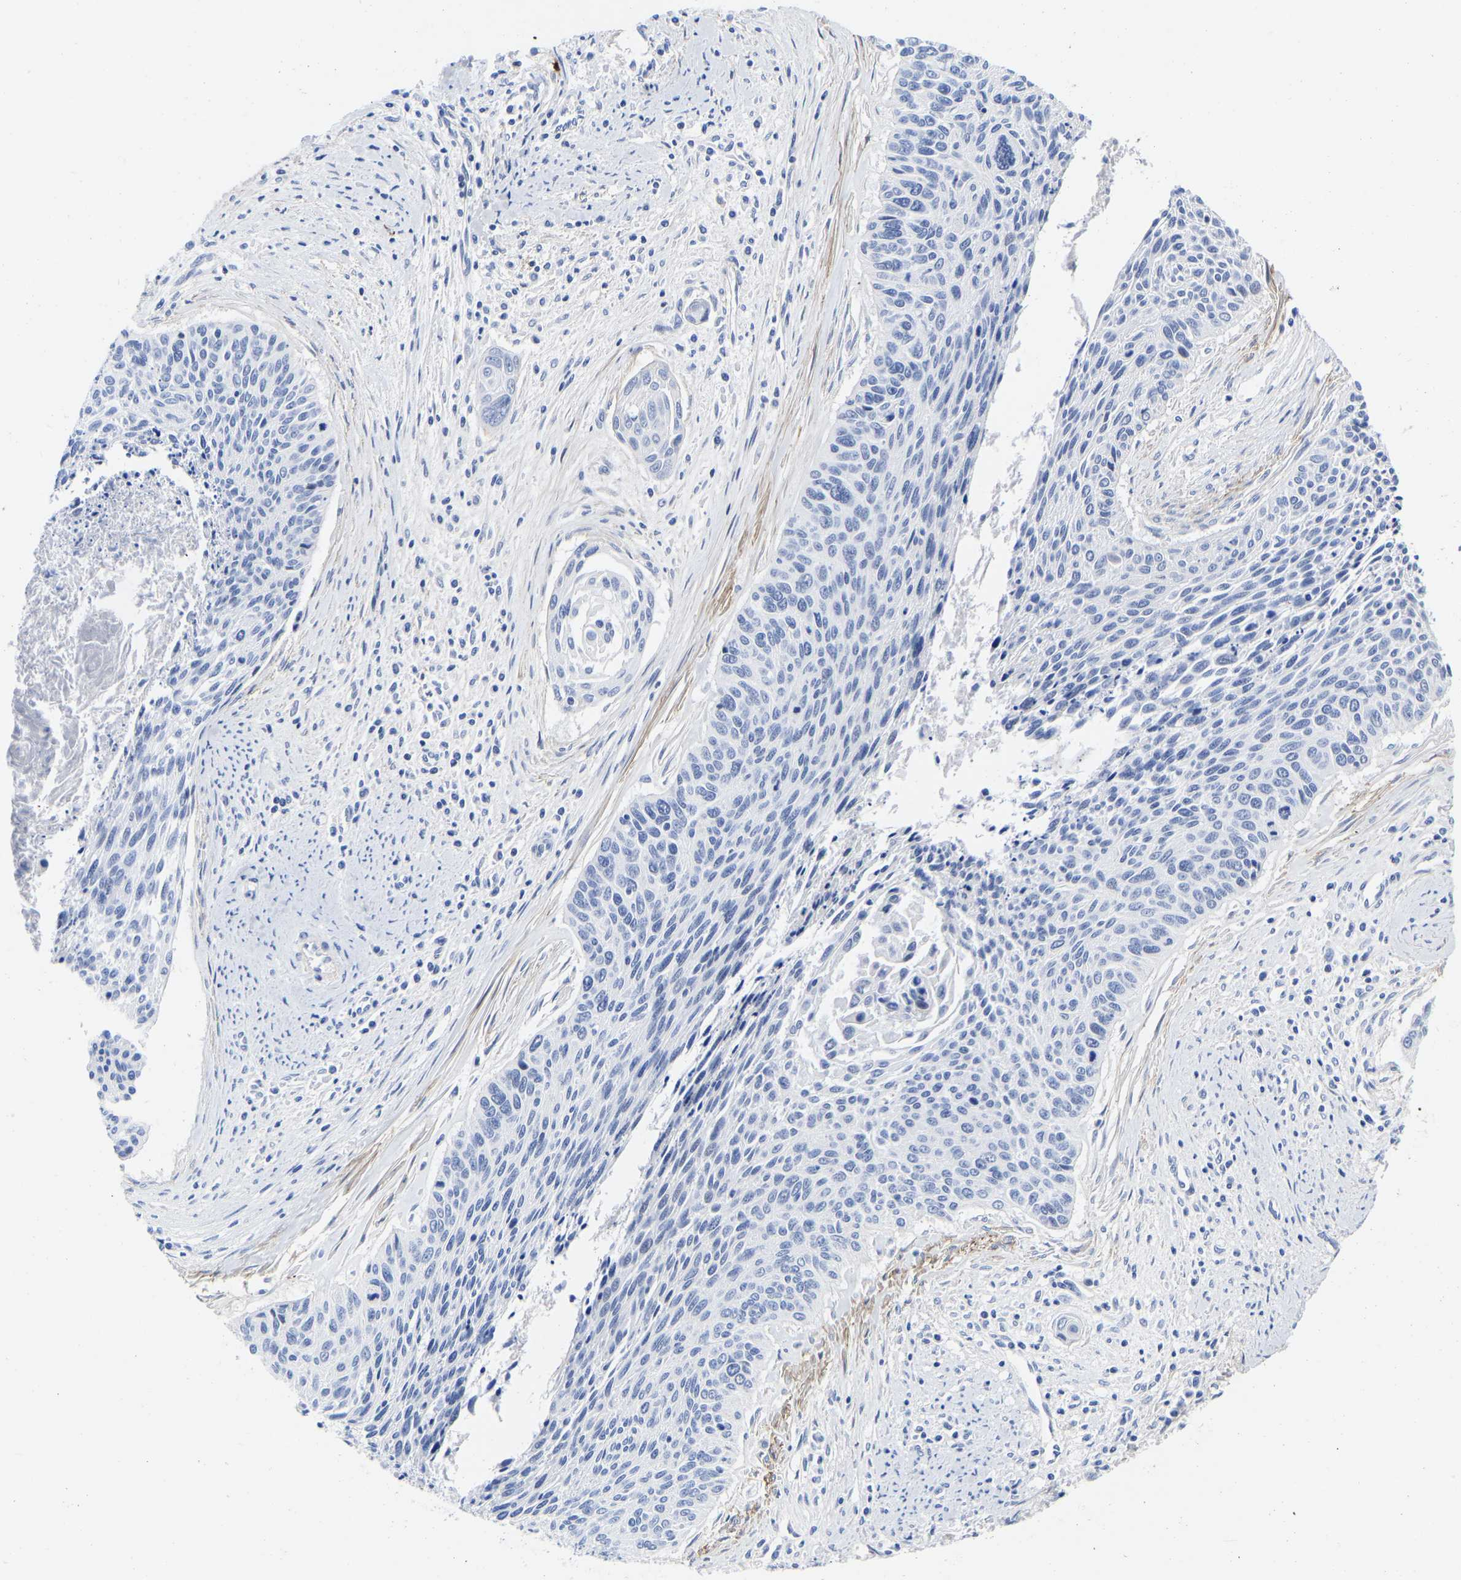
{"staining": {"intensity": "negative", "quantity": "none", "location": "none"}, "tissue": "cervical cancer", "cell_type": "Tumor cells", "image_type": "cancer", "snomed": [{"axis": "morphology", "description": "Squamous cell carcinoma, NOS"}, {"axis": "topography", "description": "Cervix"}], "caption": "IHC of human cervical cancer reveals no expression in tumor cells.", "gene": "GPA33", "patient": {"sex": "female", "age": 55}}